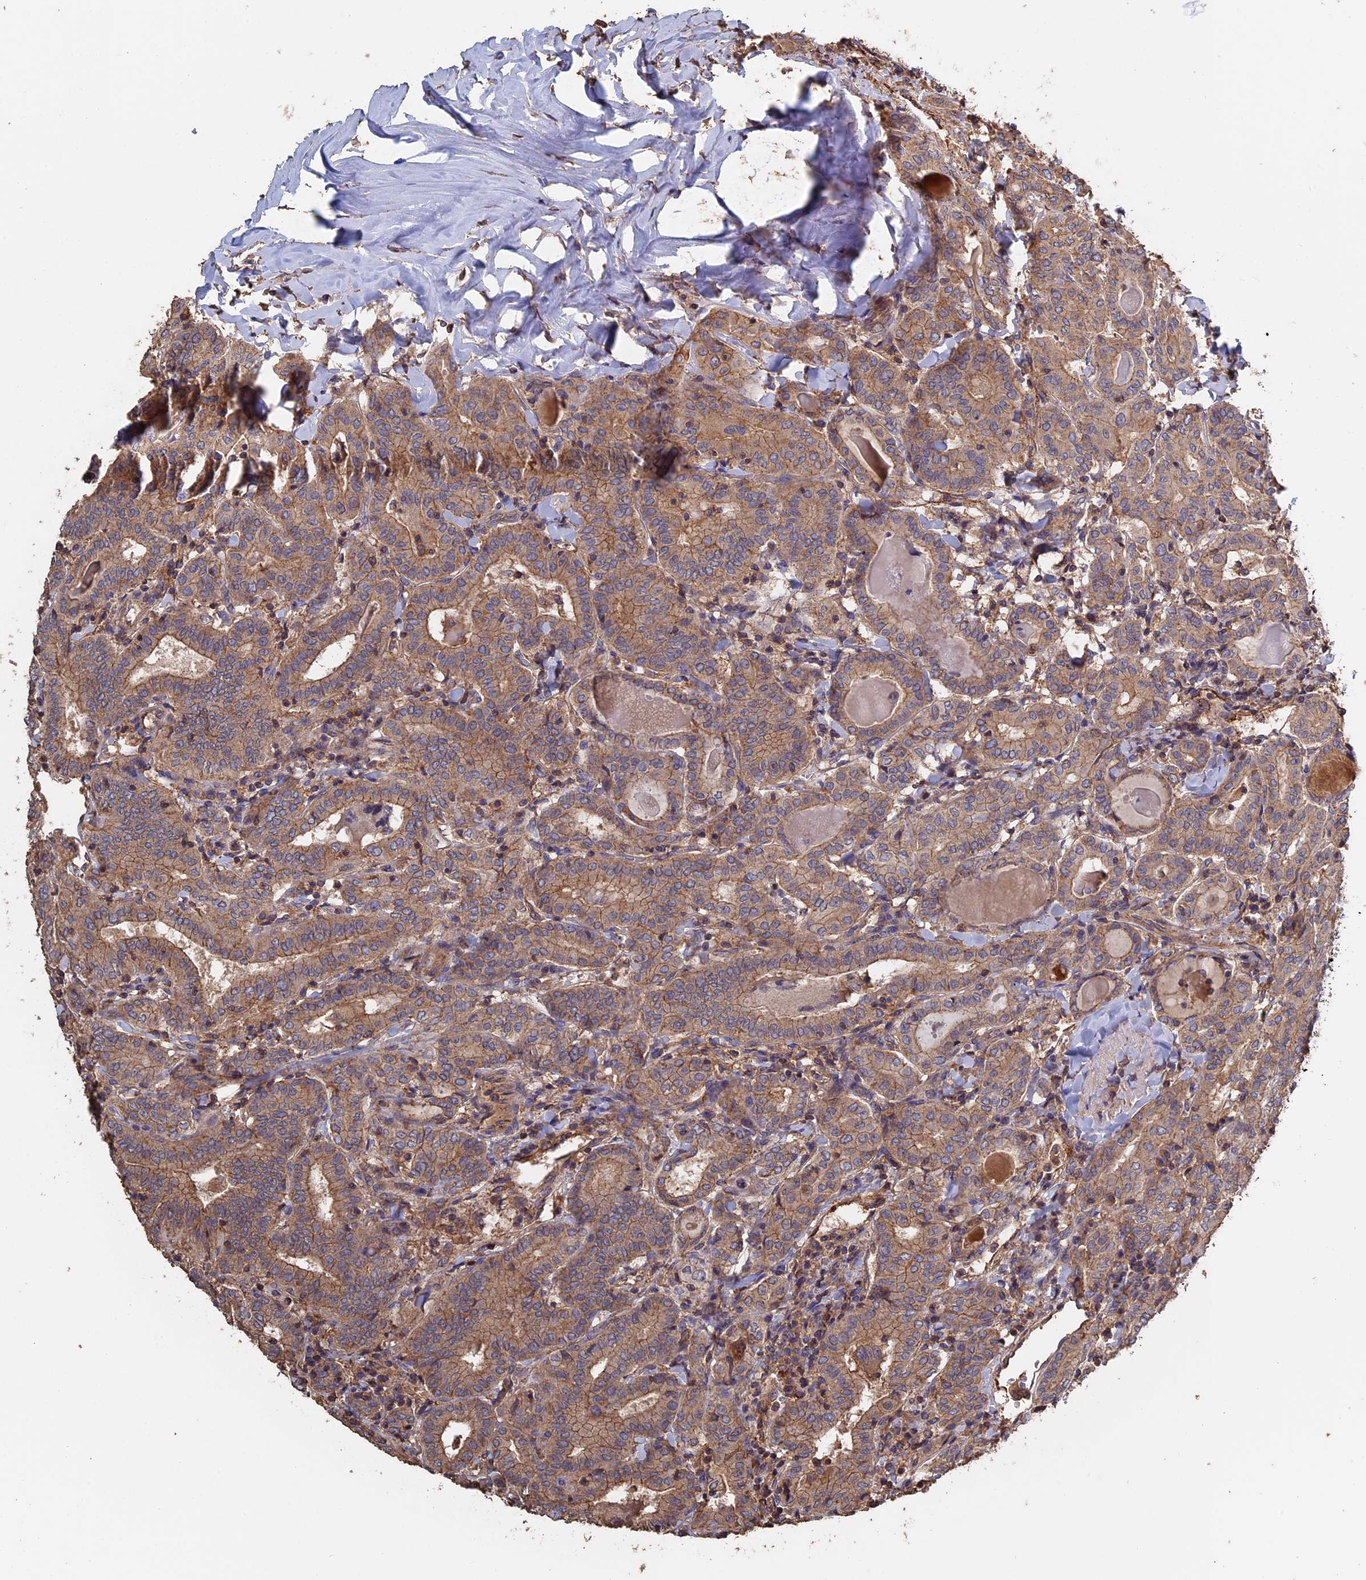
{"staining": {"intensity": "weak", "quantity": "25%-75%", "location": "cytoplasmic/membranous"}, "tissue": "thyroid cancer", "cell_type": "Tumor cells", "image_type": "cancer", "snomed": [{"axis": "morphology", "description": "Papillary adenocarcinoma, NOS"}, {"axis": "topography", "description": "Thyroid gland"}], "caption": "Weak cytoplasmic/membranous protein positivity is identified in about 25%-75% of tumor cells in thyroid cancer (papillary adenocarcinoma). Immunohistochemistry stains the protein of interest in brown and the nuclei are stained blue.", "gene": "PIGQ", "patient": {"sex": "female", "age": 72}}